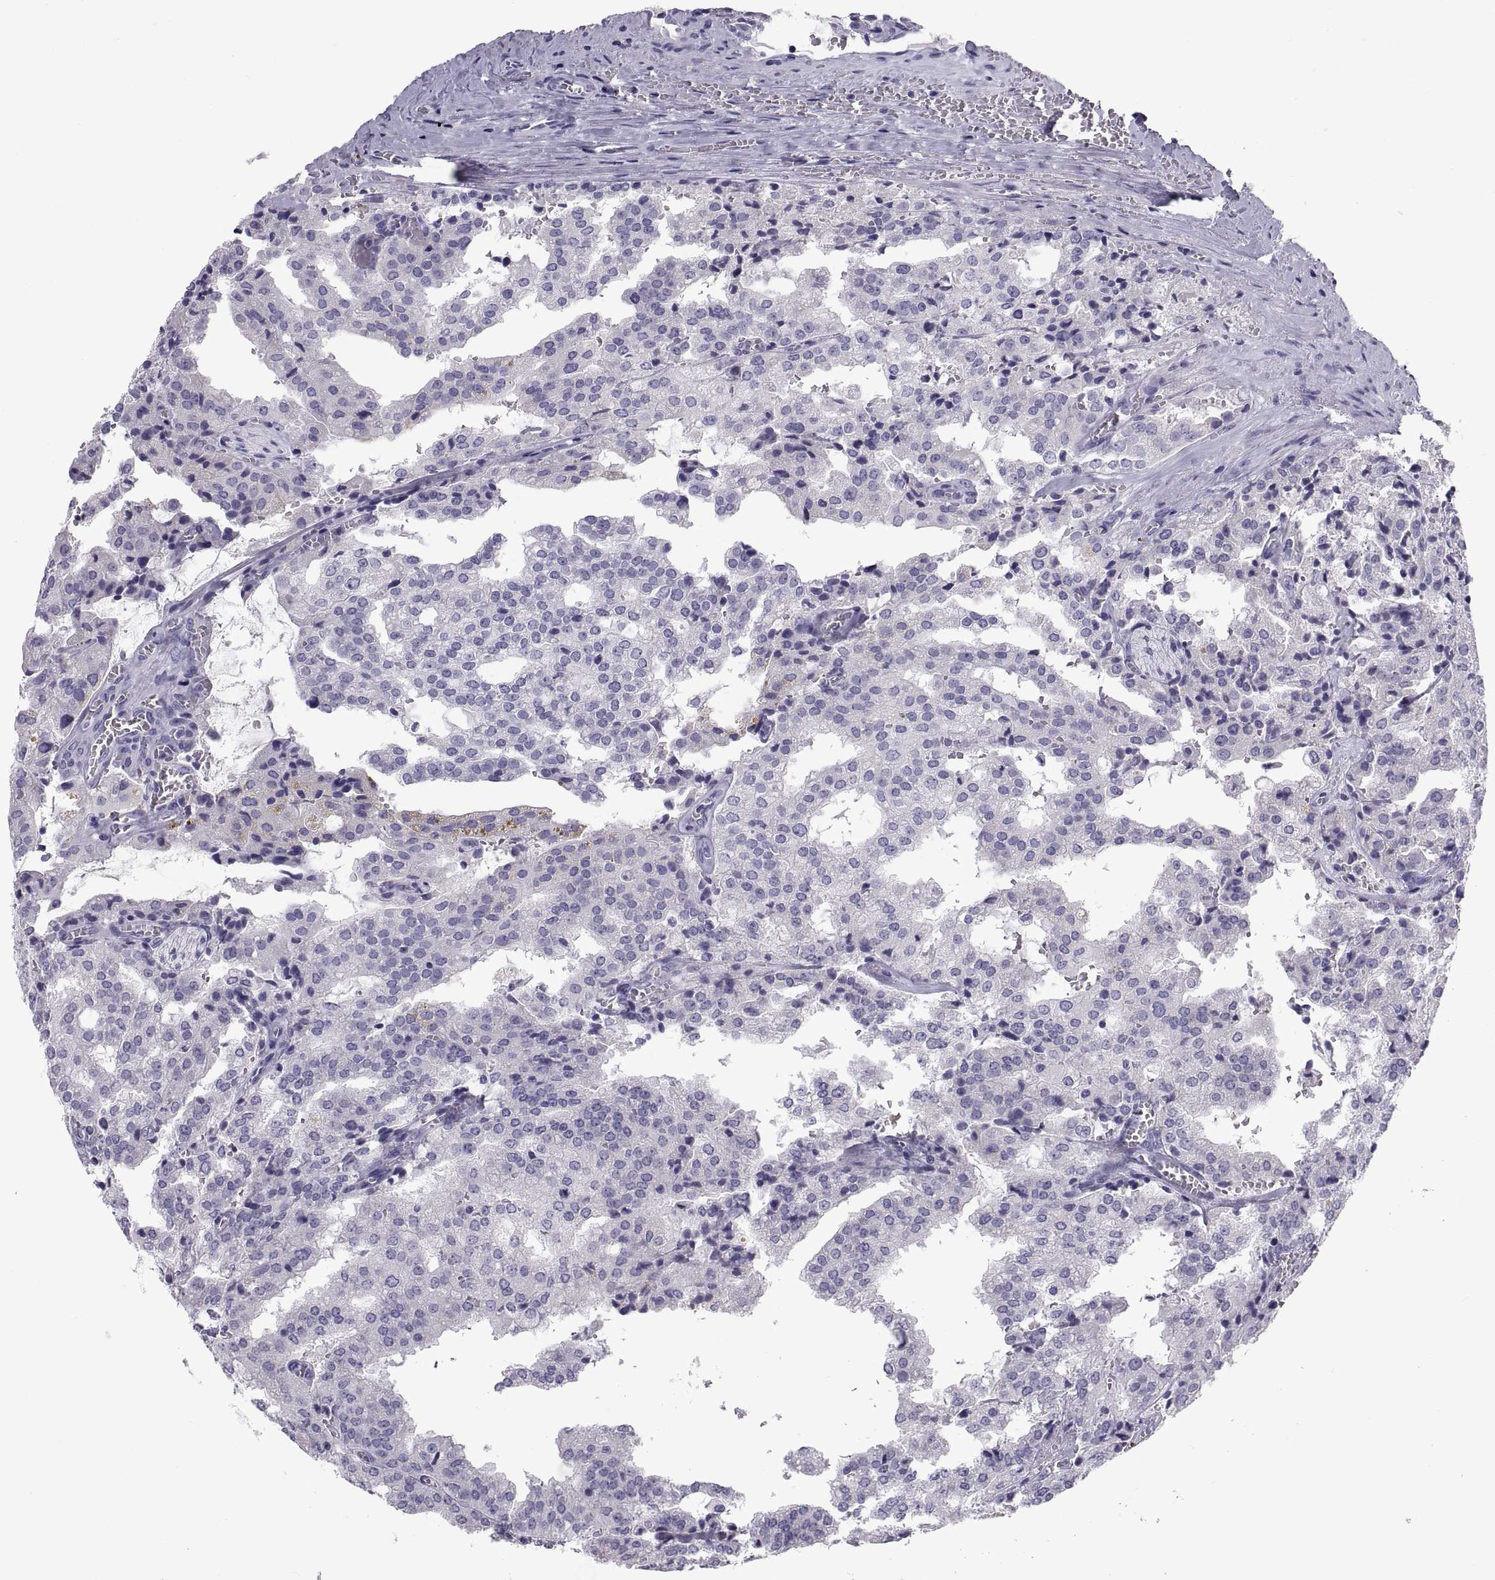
{"staining": {"intensity": "negative", "quantity": "none", "location": "none"}, "tissue": "prostate cancer", "cell_type": "Tumor cells", "image_type": "cancer", "snomed": [{"axis": "morphology", "description": "Adenocarcinoma, High grade"}, {"axis": "topography", "description": "Prostate"}], "caption": "High magnification brightfield microscopy of high-grade adenocarcinoma (prostate) stained with DAB (brown) and counterstained with hematoxylin (blue): tumor cells show no significant positivity.", "gene": "NPTX2", "patient": {"sex": "male", "age": 68}}